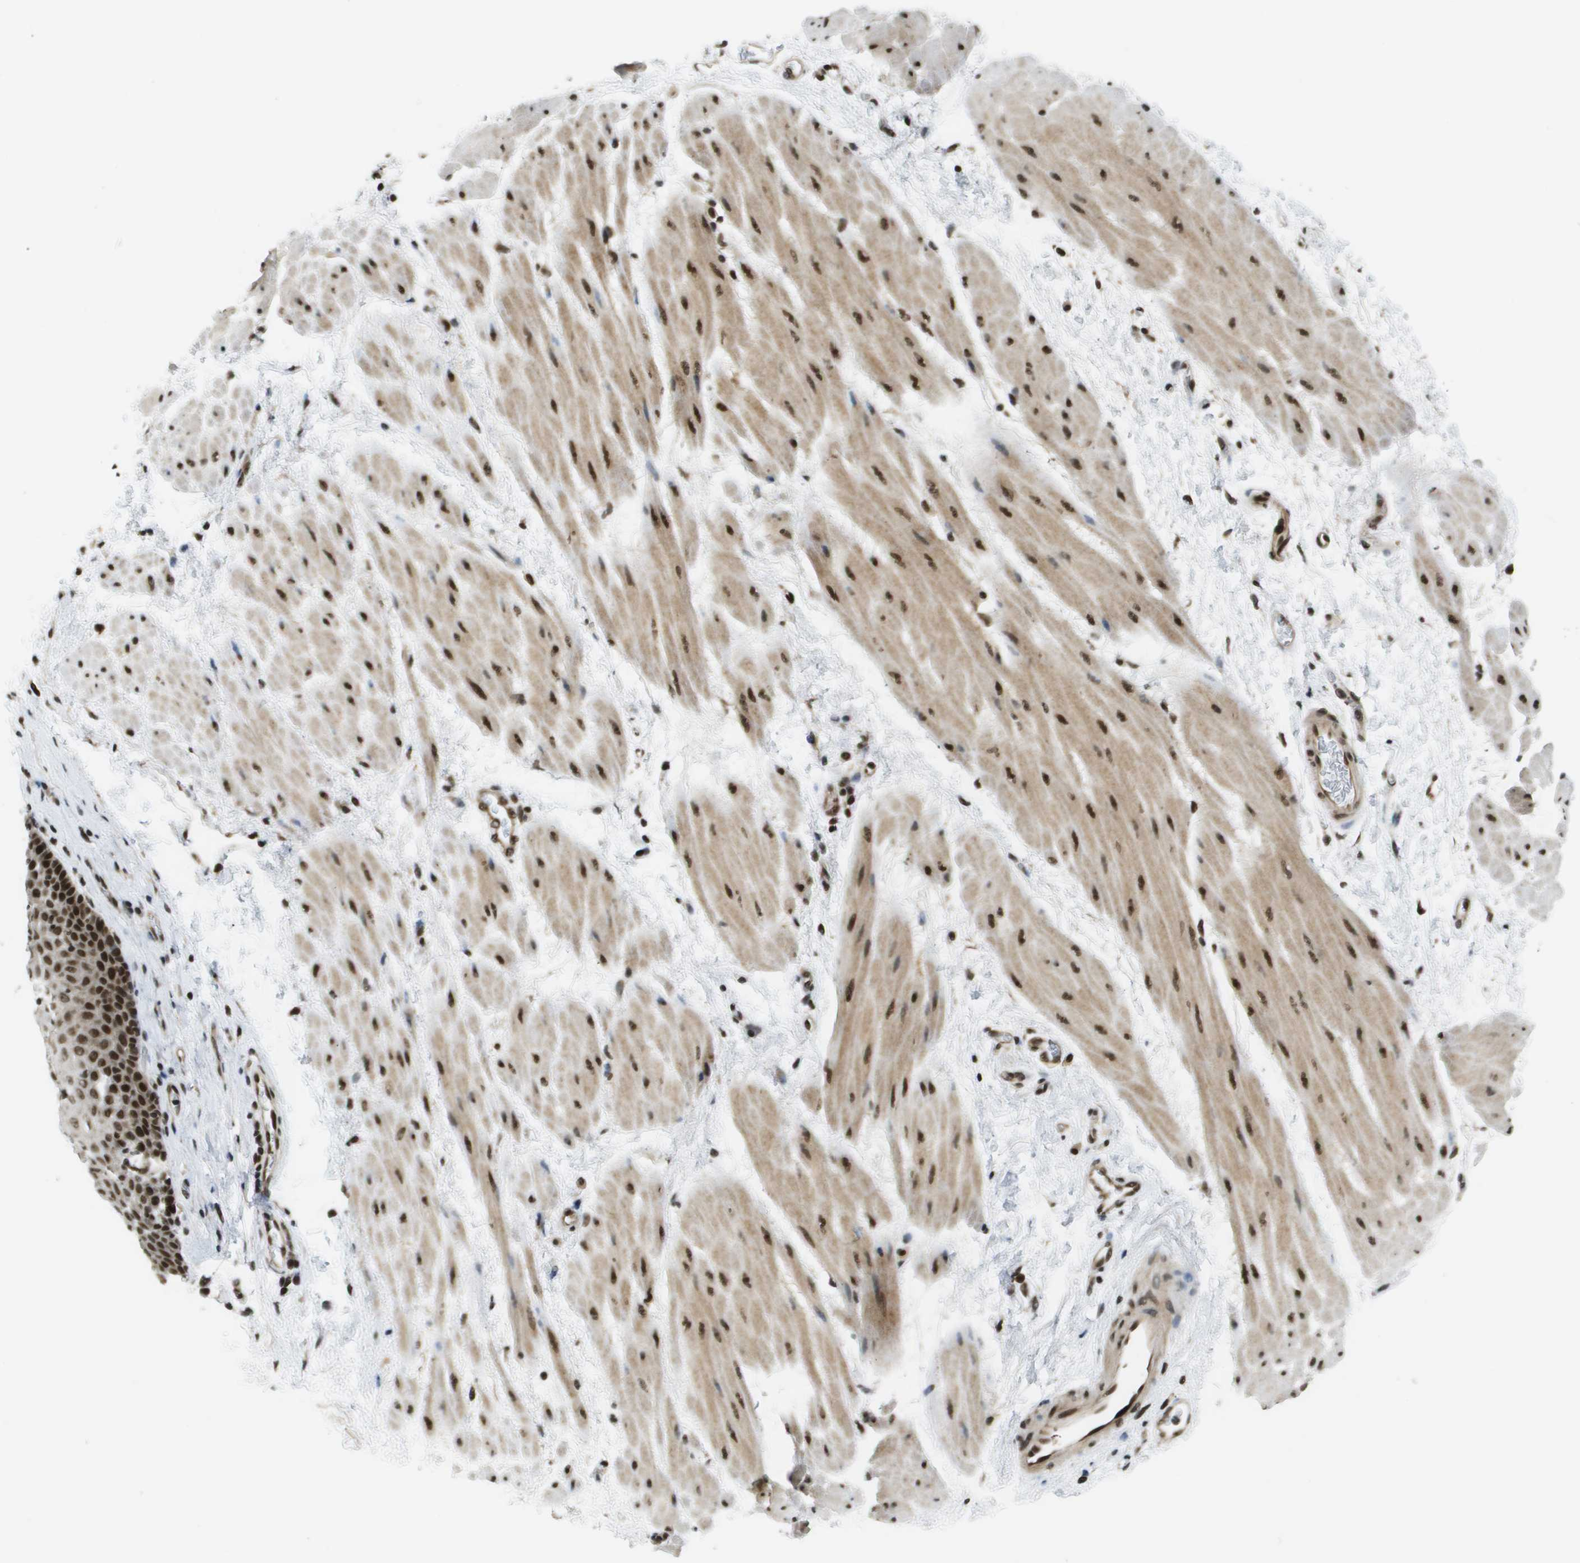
{"staining": {"intensity": "strong", "quantity": ">75%", "location": "nuclear"}, "tissue": "esophagus", "cell_type": "Squamous epithelial cells", "image_type": "normal", "snomed": [{"axis": "morphology", "description": "Normal tissue, NOS"}, {"axis": "topography", "description": "Esophagus"}], "caption": "Esophagus stained for a protein (brown) demonstrates strong nuclear positive staining in about >75% of squamous epithelial cells.", "gene": "RECQL4", "patient": {"sex": "male", "age": 48}}